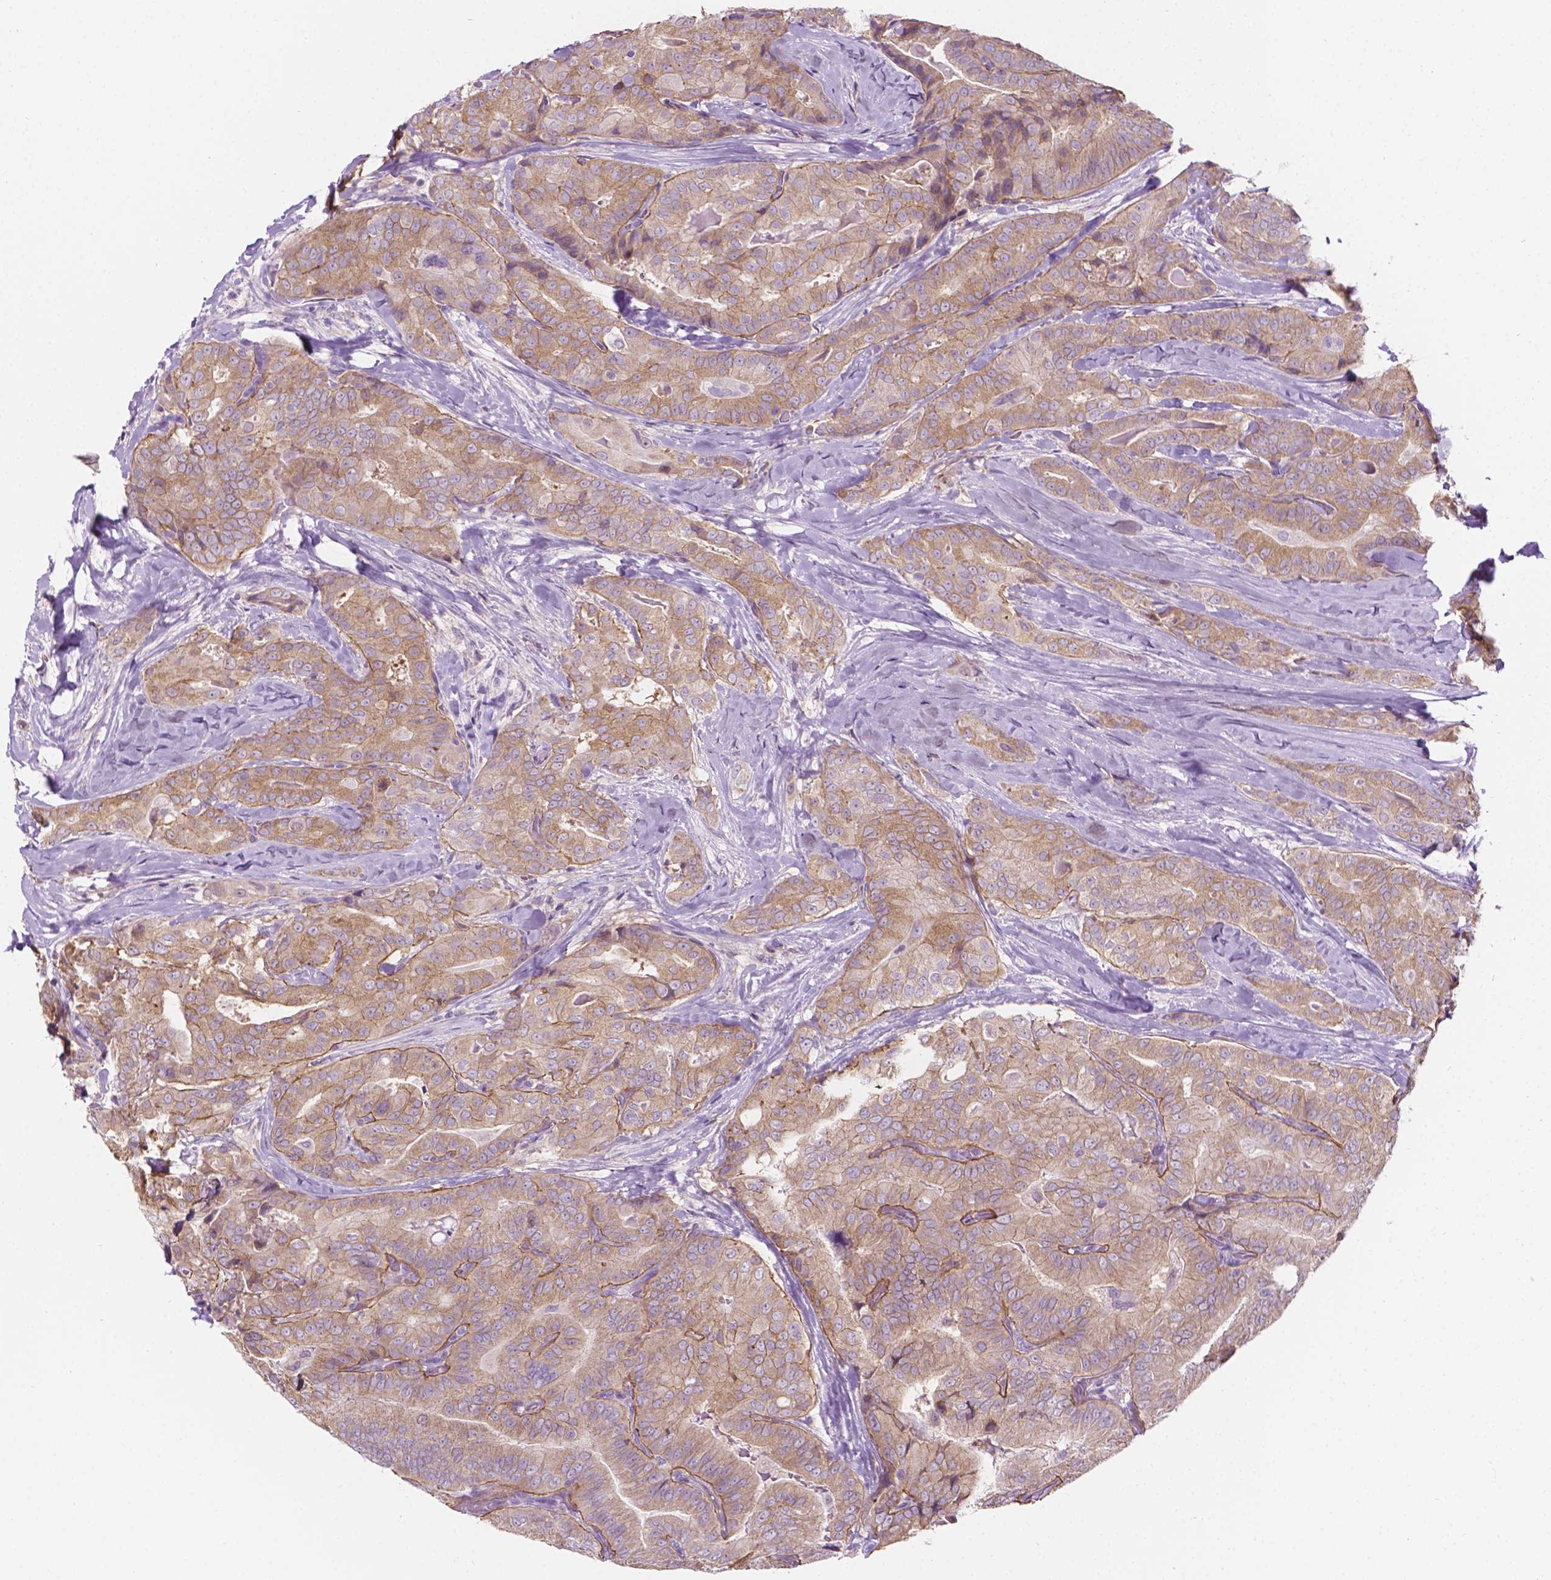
{"staining": {"intensity": "moderate", "quantity": ">75%", "location": "cytoplasmic/membranous"}, "tissue": "thyroid cancer", "cell_type": "Tumor cells", "image_type": "cancer", "snomed": [{"axis": "morphology", "description": "Papillary adenocarcinoma, NOS"}, {"axis": "topography", "description": "Thyroid gland"}], "caption": "A brown stain shows moderate cytoplasmic/membranous positivity of a protein in human papillary adenocarcinoma (thyroid) tumor cells. Immunohistochemistry stains the protein of interest in brown and the nuclei are stained blue.", "gene": "NOS1AP", "patient": {"sex": "male", "age": 61}}